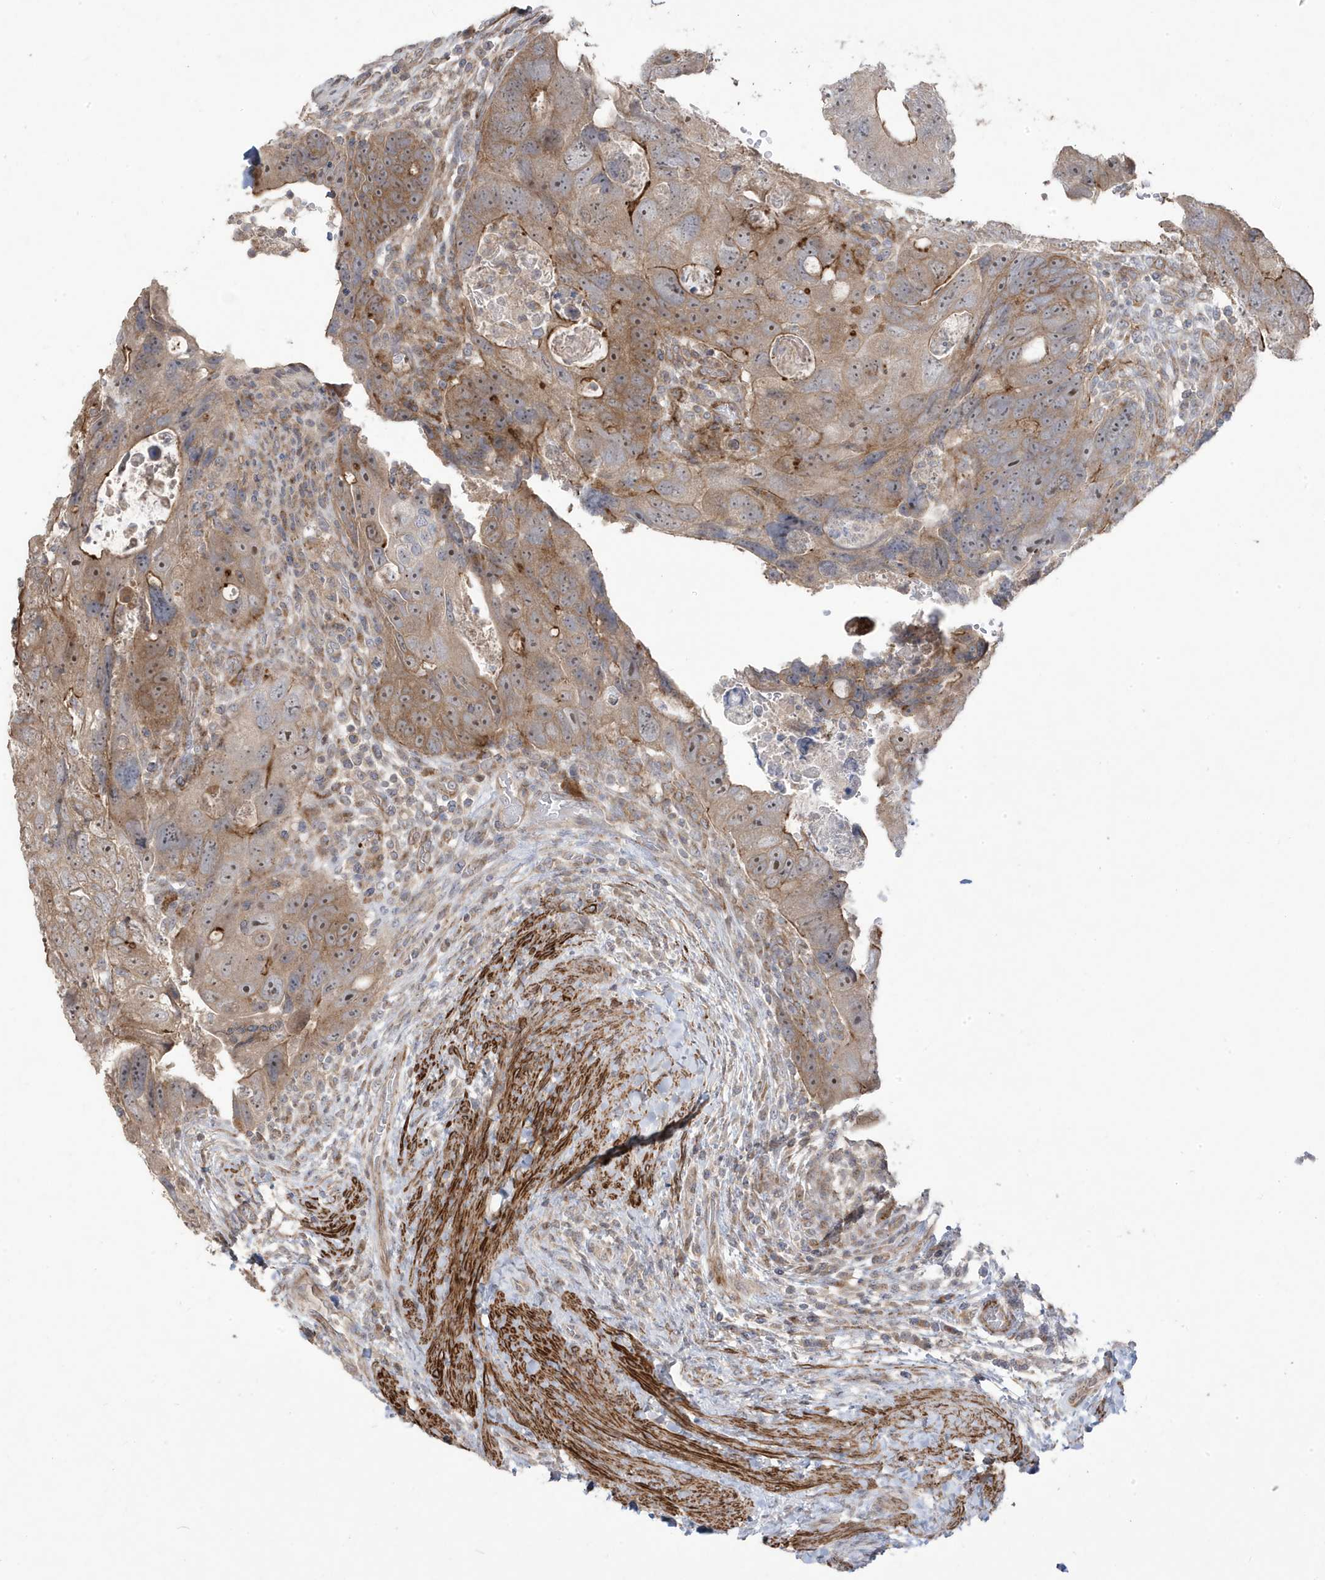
{"staining": {"intensity": "moderate", "quantity": "25%-75%", "location": "cytoplasmic/membranous"}, "tissue": "colorectal cancer", "cell_type": "Tumor cells", "image_type": "cancer", "snomed": [{"axis": "morphology", "description": "Adenocarcinoma, NOS"}, {"axis": "topography", "description": "Rectum"}], "caption": "This photomicrograph displays colorectal adenocarcinoma stained with IHC to label a protein in brown. The cytoplasmic/membranous of tumor cells show moderate positivity for the protein. Nuclei are counter-stained blue.", "gene": "CETN3", "patient": {"sex": "male", "age": 59}}